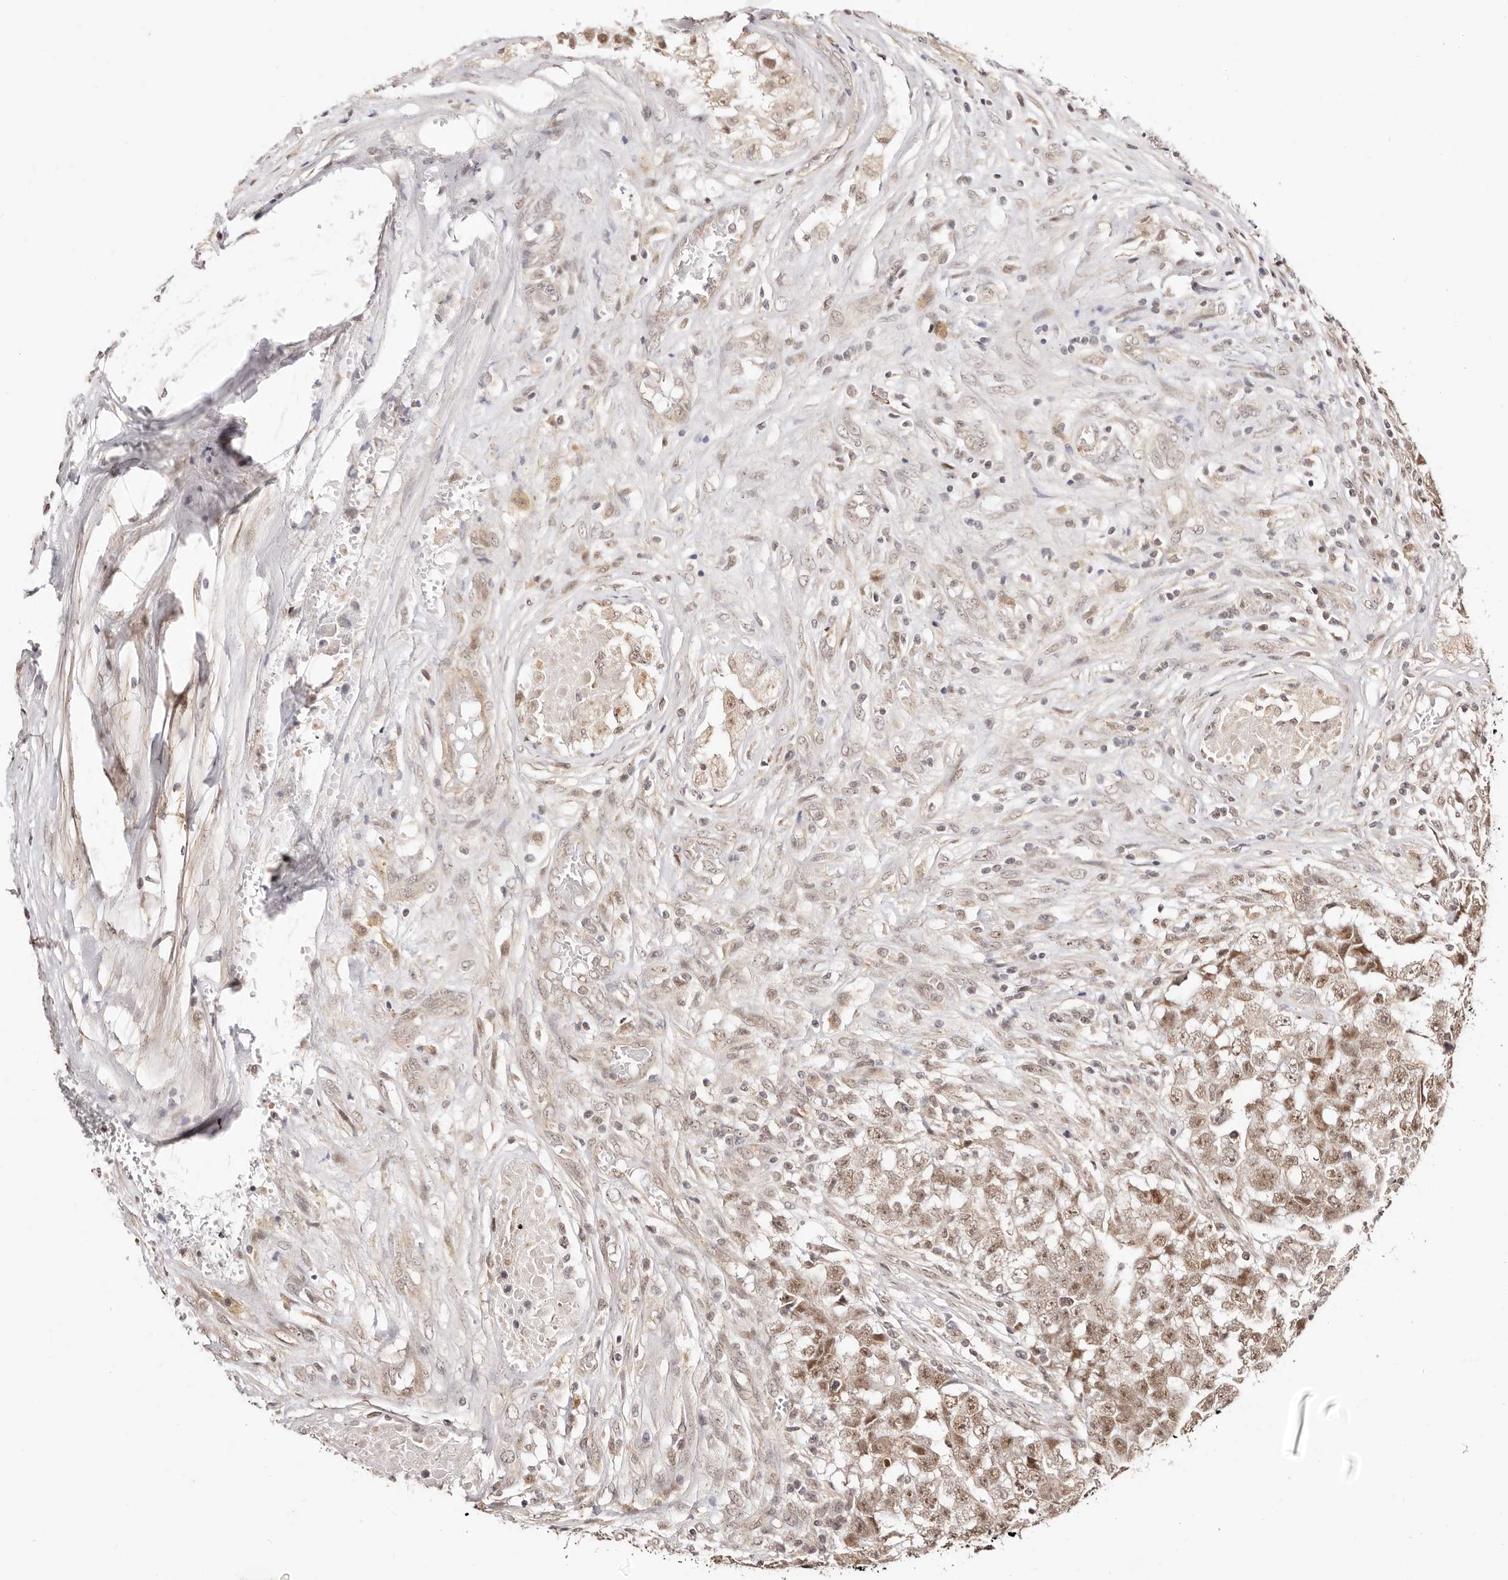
{"staining": {"intensity": "moderate", "quantity": "25%-75%", "location": "nuclear"}, "tissue": "testis cancer", "cell_type": "Tumor cells", "image_type": "cancer", "snomed": [{"axis": "morphology", "description": "Carcinoma, Embryonal, NOS"}, {"axis": "topography", "description": "Testis"}], "caption": "Testis cancer (embryonal carcinoma) tissue demonstrates moderate nuclear staining in approximately 25%-75% of tumor cells, visualized by immunohistochemistry. Using DAB (brown) and hematoxylin (blue) stains, captured at high magnification using brightfield microscopy.", "gene": "CTNNBL1", "patient": {"sex": "male", "age": 25}}